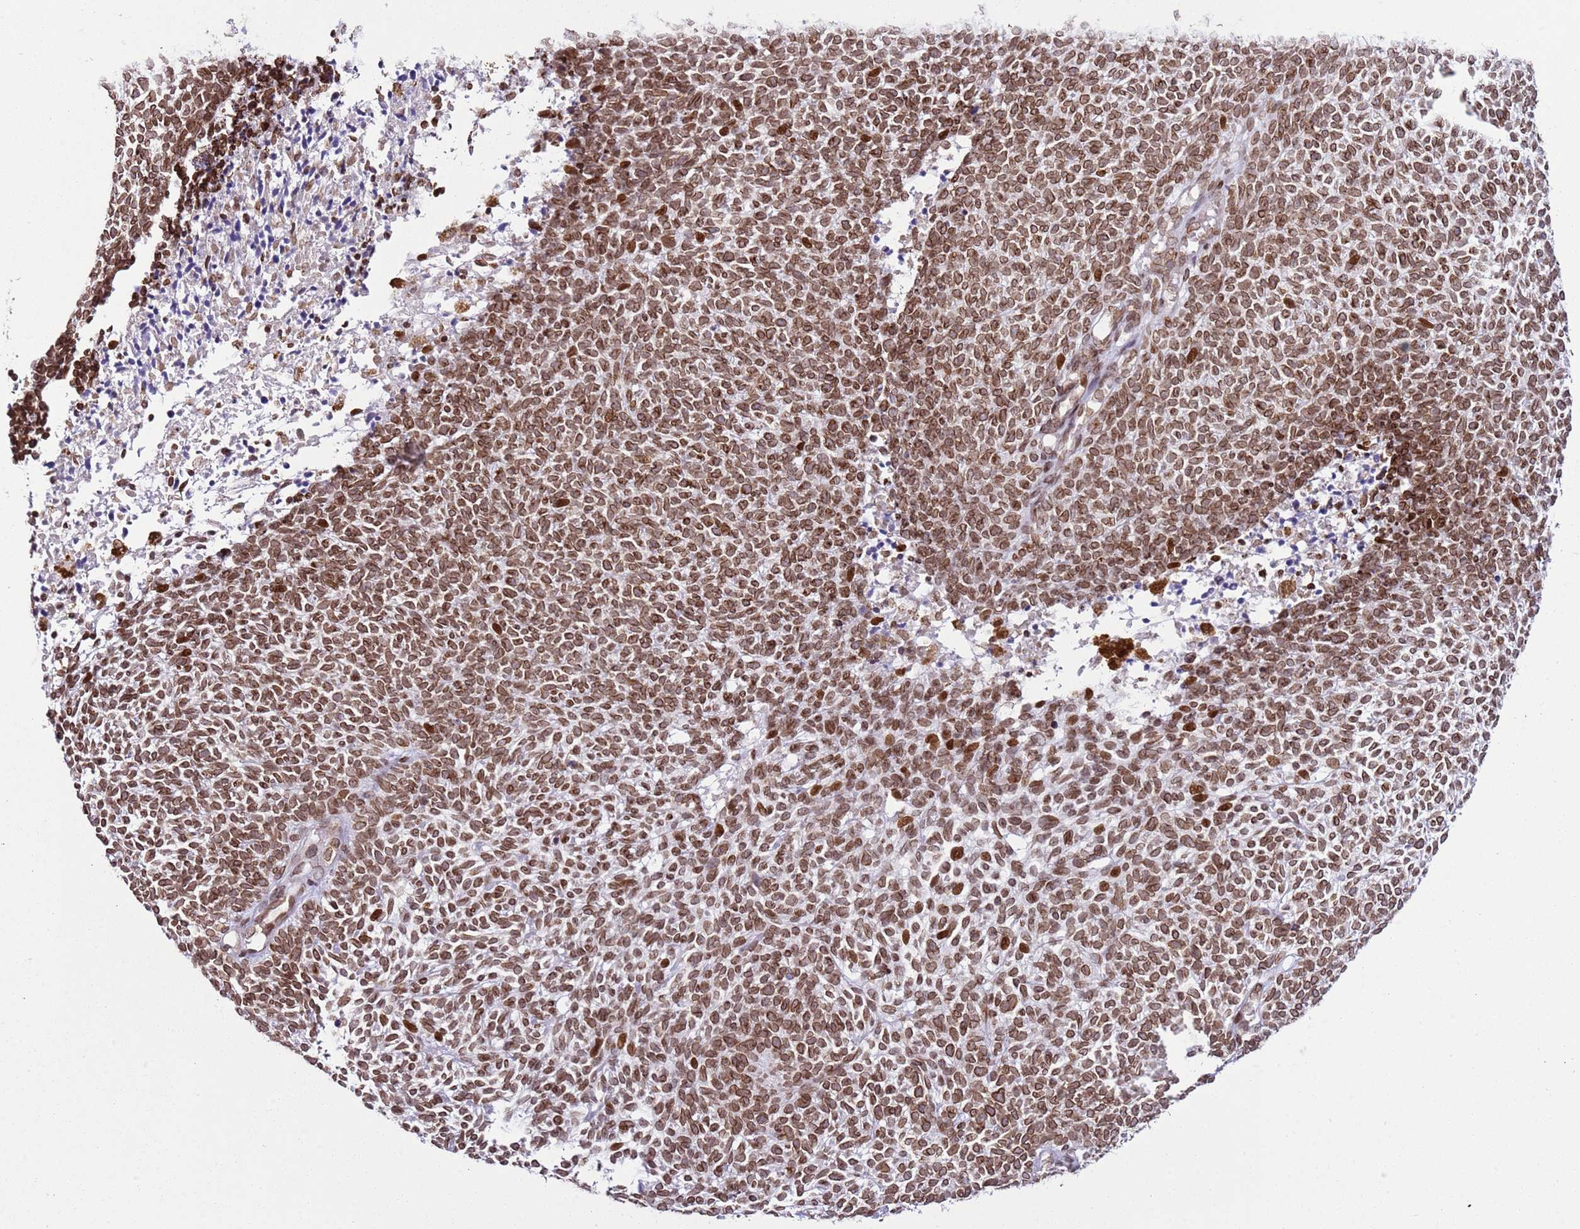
{"staining": {"intensity": "moderate", "quantity": ">75%", "location": "cytoplasmic/membranous,nuclear"}, "tissue": "skin cancer", "cell_type": "Tumor cells", "image_type": "cancer", "snomed": [{"axis": "morphology", "description": "Basal cell carcinoma"}, {"axis": "topography", "description": "Skin"}], "caption": "Basal cell carcinoma (skin) stained for a protein exhibits moderate cytoplasmic/membranous and nuclear positivity in tumor cells.", "gene": "POU6F1", "patient": {"sex": "female", "age": 84}}